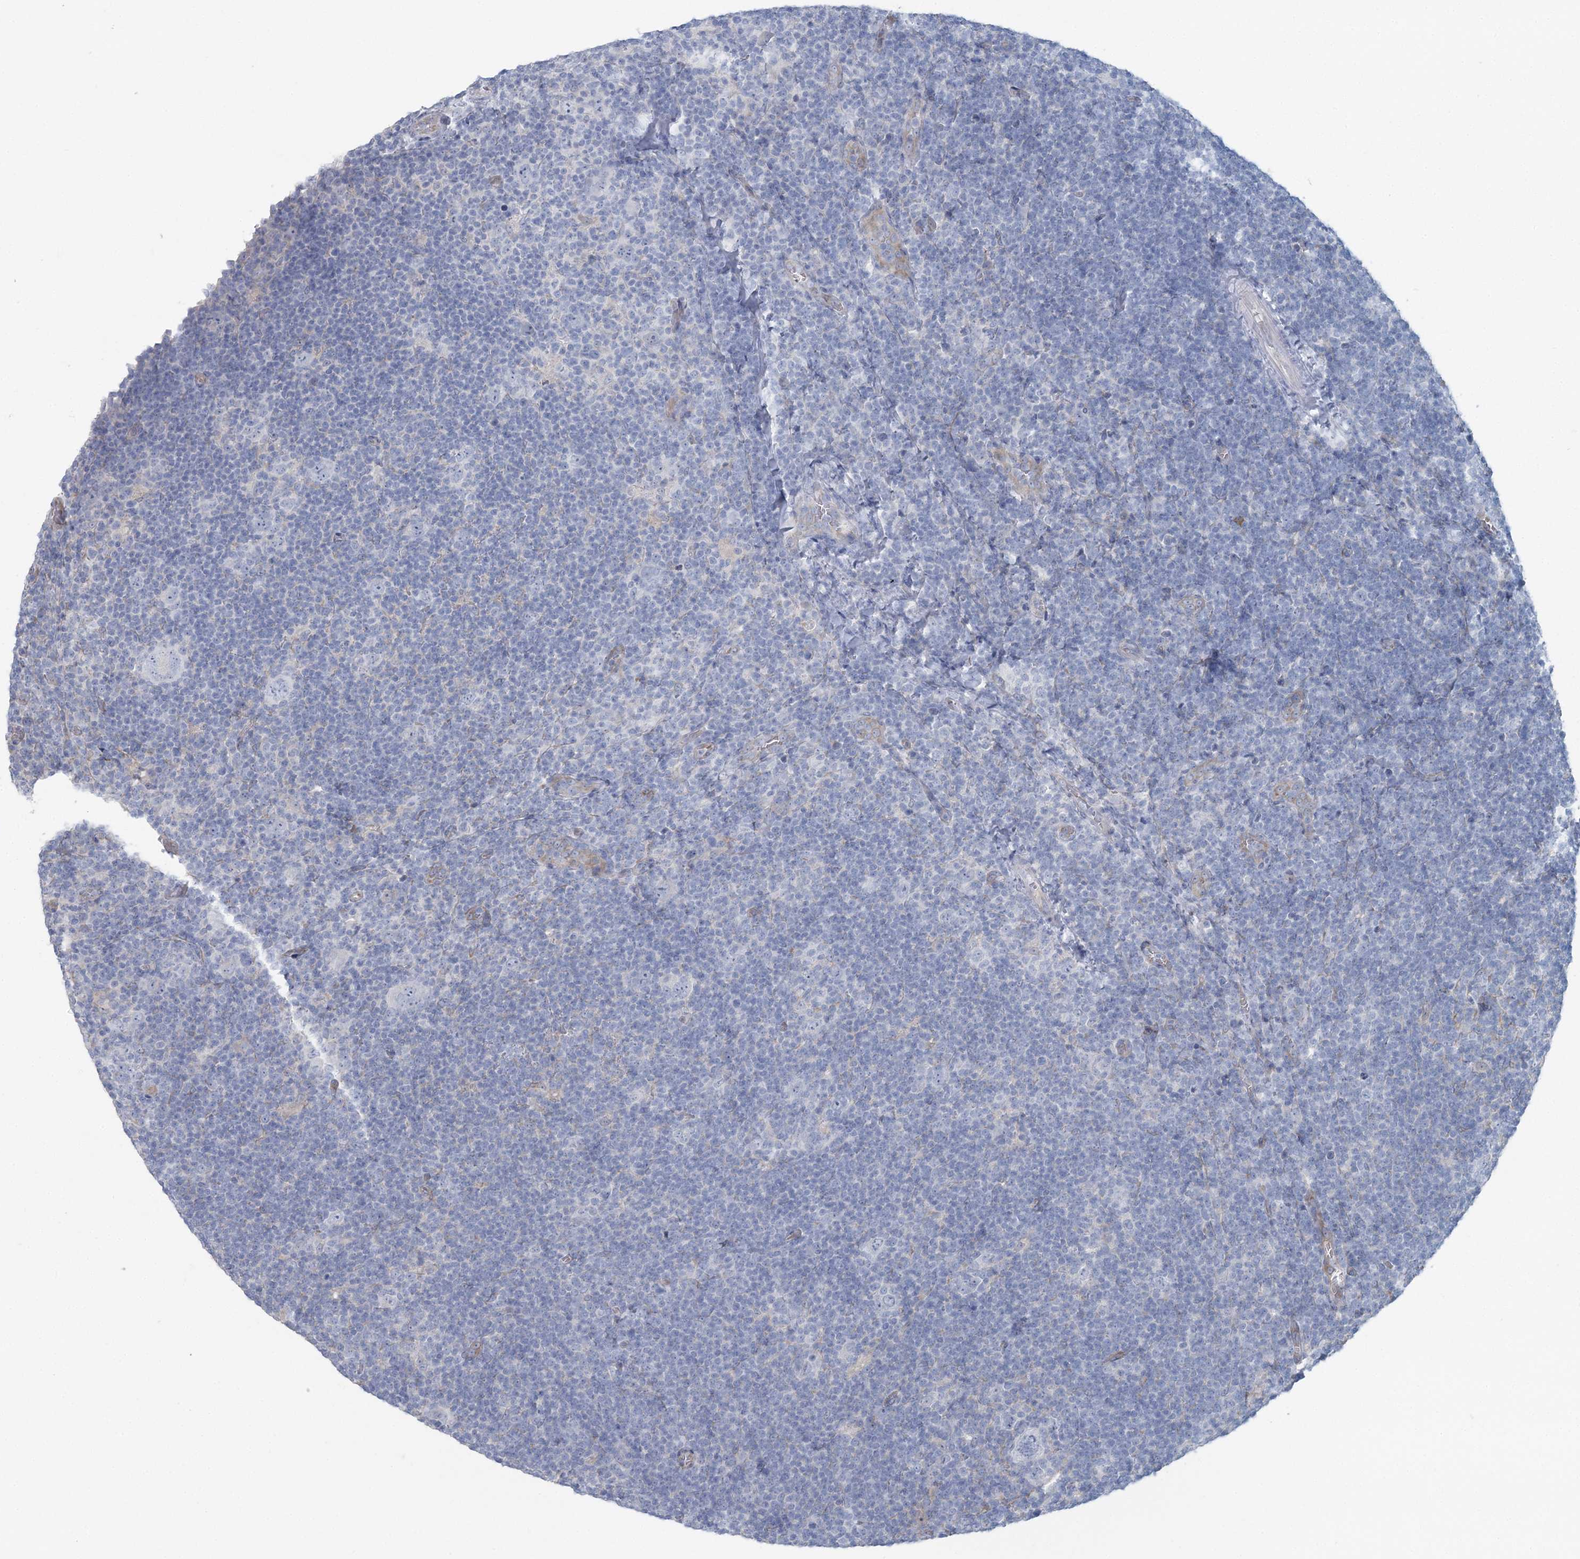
{"staining": {"intensity": "negative", "quantity": "none", "location": "none"}, "tissue": "lymphoma", "cell_type": "Tumor cells", "image_type": "cancer", "snomed": [{"axis": "morphology", "description": "Hodgkin's disease, NOS"}, {"axis": "topography", "description": "Lymph node"}], "caption": "The immunohistochemistry image has no significant staining in tumor cells of Hodgkin's disease tissue.", "gene": "CMBL", "patient": {"sex": "female", "age": 57}}